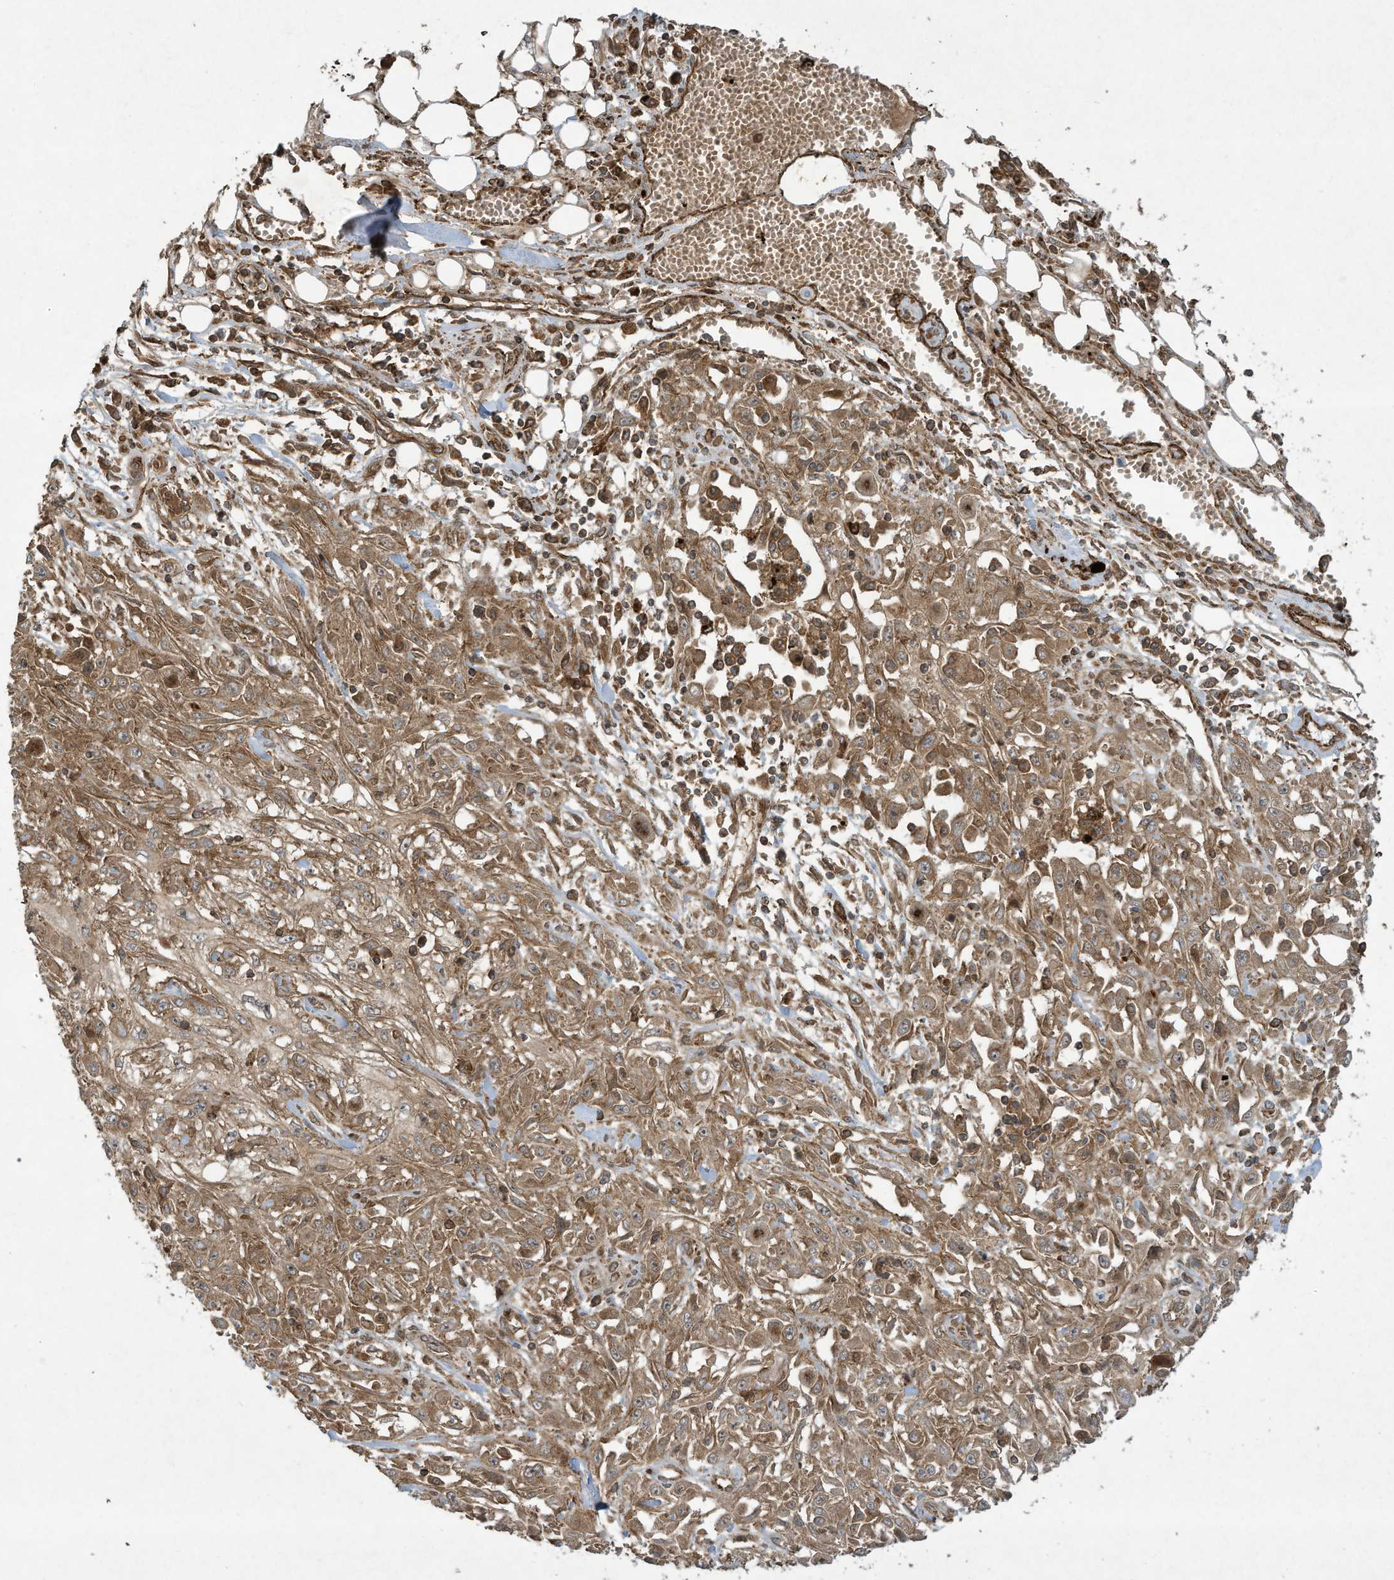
{"staining": {"intensity": "moderate", "quantity": ">75%", "location": "cytoplasmic/membranous"}, "tissue": "skin cancer", "cell_type": "Tumor cells", "image_type": "cancer", "snomed": [{"axis": "morphology", "description": "Squamous cell carcinoma, NOS"}, {"axis": "morphology", "description": "Squamous cell carcinoma, metastatic, NOS"}, {"axis": "topography", "description": "Skin"}, {"axis": "topography", "description": "Lymph node"}], "caption": "An IHC micrograph of tumor tissue is shown. Protein staining in brown shows moderate cytoplasmic/membranous positivity in metastatic squamous cell carcinoma (skin) within tumor cells.", "gene": "DDIT4", "patient": {"sex": "male", "age": 75}}